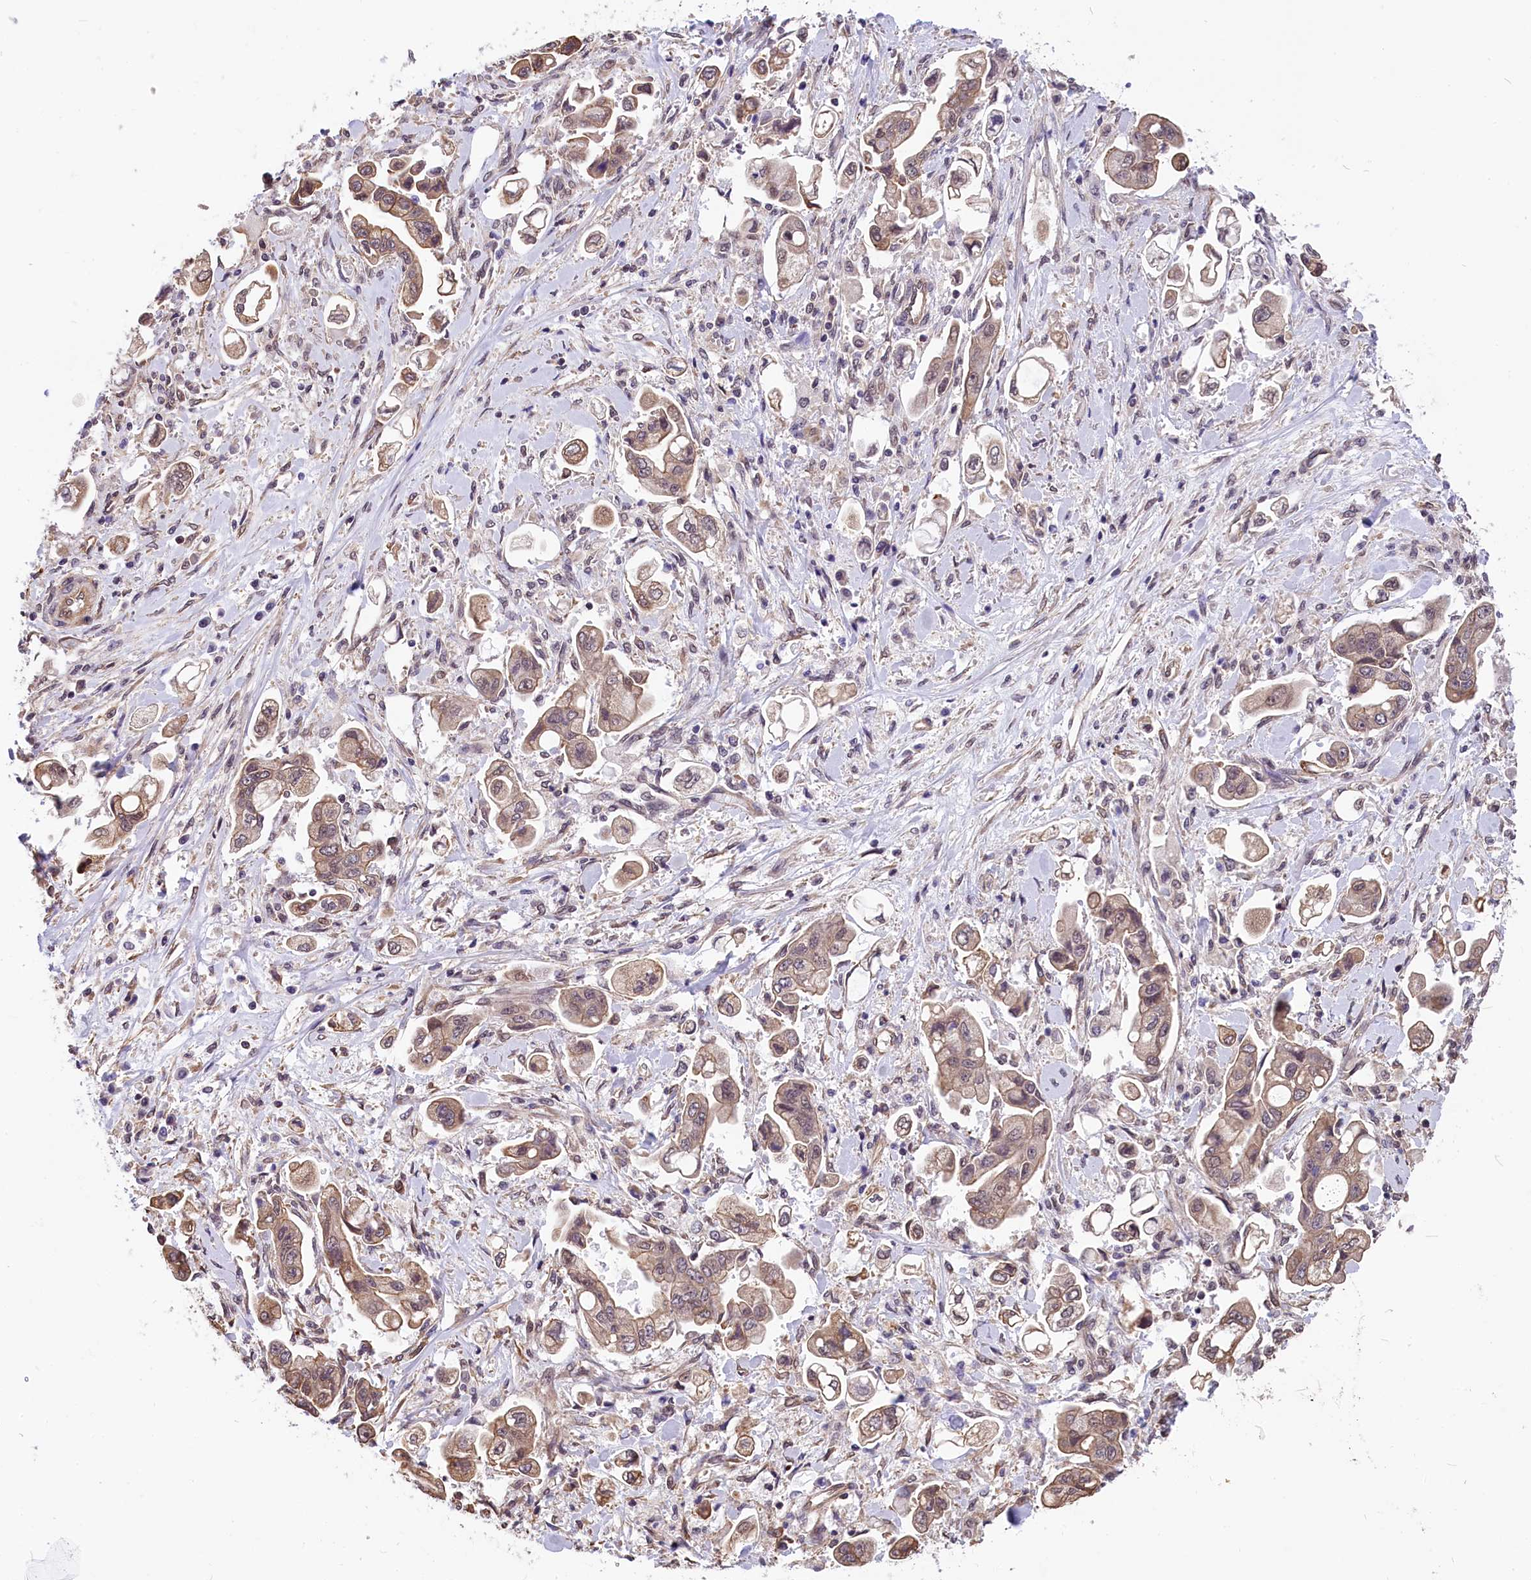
{"staining": {"intensity": "moderate", "quantity": ">75%", "location": "cytoplasmic/membranous,nuclear"}, "tissue": "stomach cancer", "cell_type": "Tumor cells", "image_type": "cancer", "snomed": [{"axis": "morphology", "description": "Adenocarcinoma, NOS"}, {"axis": "topography", "description": "Stomach"}], "caption": "Tumor cells display moderate cytoplasmic/membranous and nuclear staining in approximately >75% of cells in adenocarcinoma (stomach). (DAB = brown stain, brightfield microscopy at high magnification).", "gene": "ZC3H4", "patient": {"sex": "male", "age": 62}}